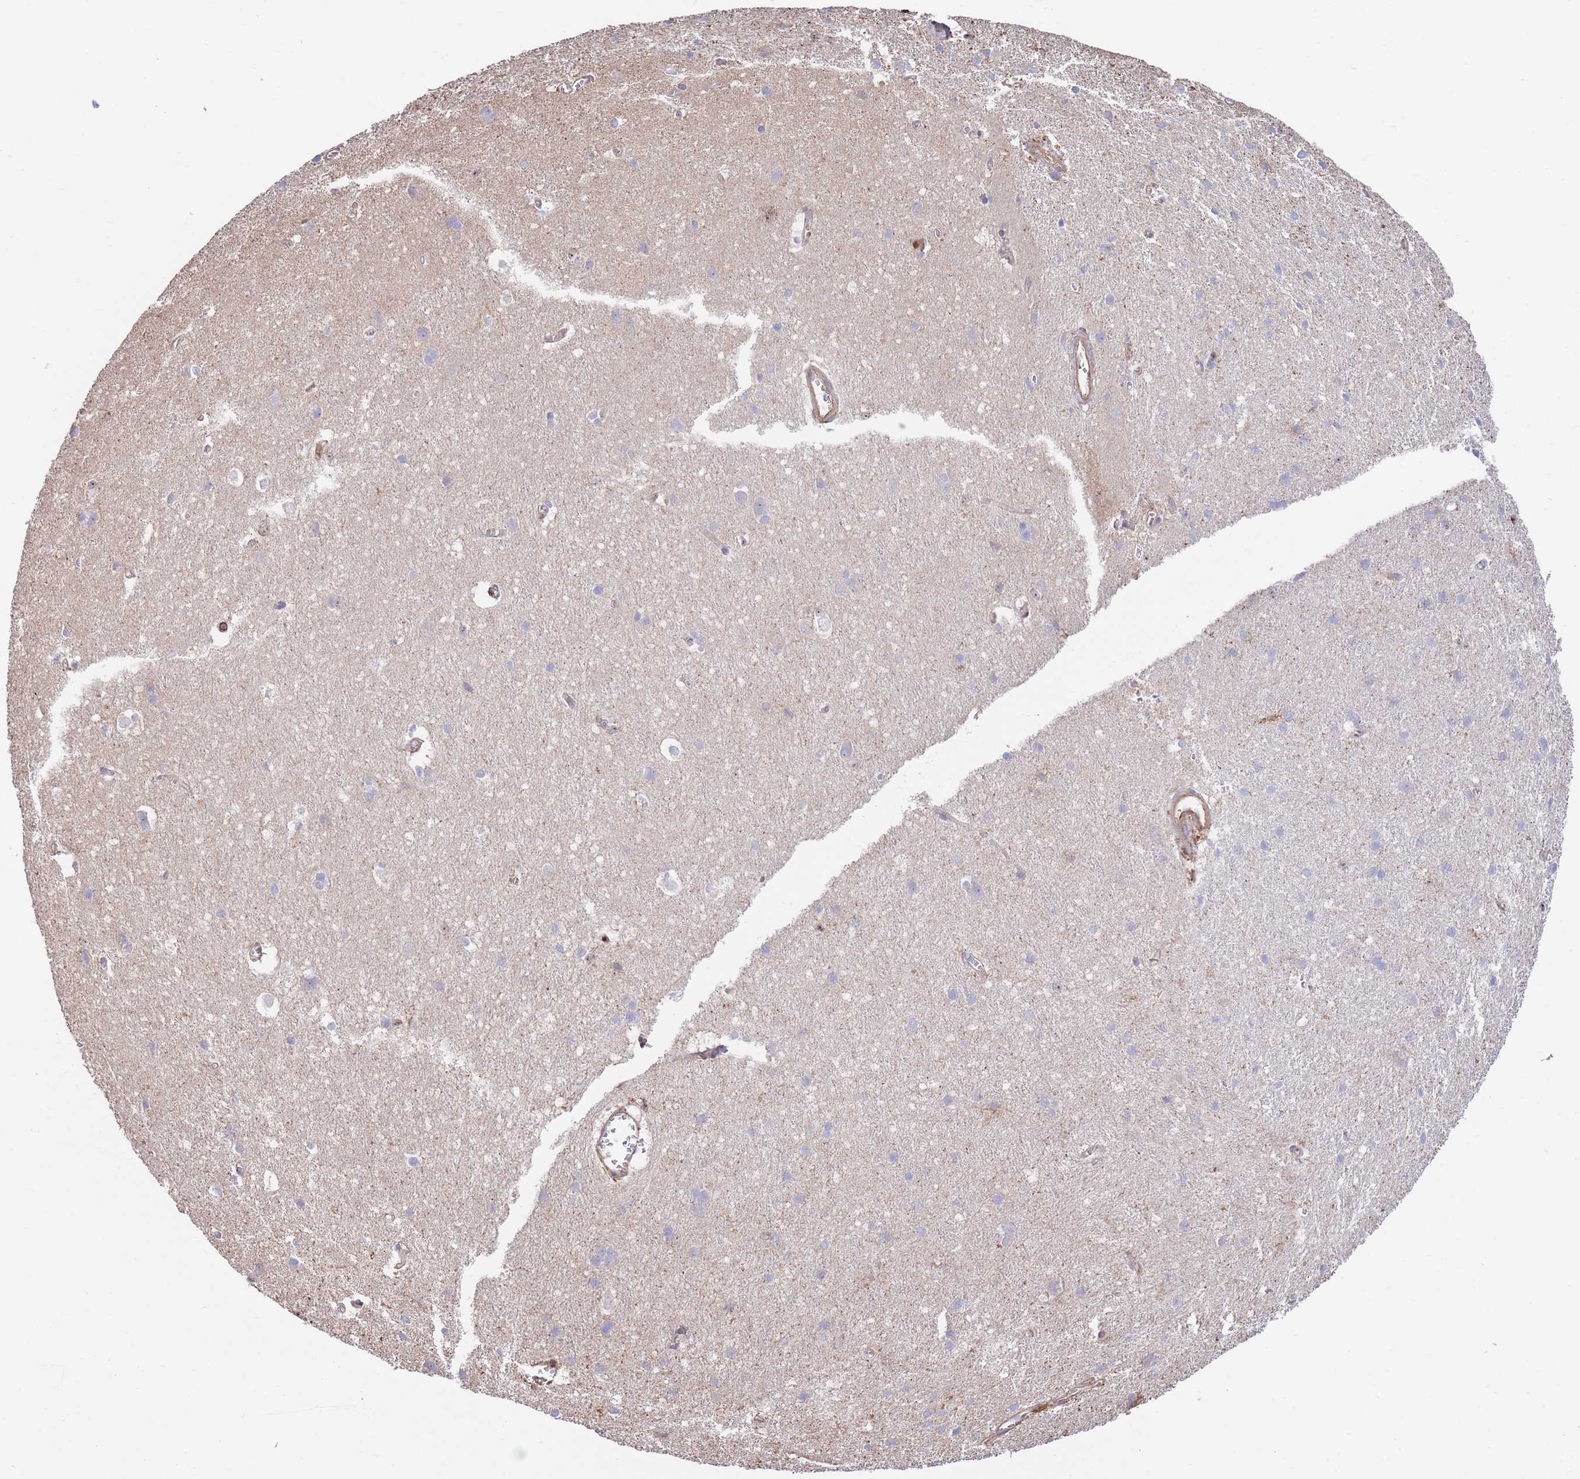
{"staining": {"intensity": "moderate", "quantity": ">75%", "location": "cytoplasmic/membranous"}, "tissue": "cerebral cortex", "cell_type": "Endothelial cells", "image_type": "normal", "snomed": [{"axis": "morphology", "description": "Normal tissue, NOS"}, {"axis": "topography", "description": "Cerebral cortex"}], "caption": "About >75% of endothelial cells in benign human cerebral cortex exhibit moderate cytoplasmic/membranous protein positivity as visualized by brown immunohistochemical staining.", "gene": "LRRN4CL", "patient": {"sex": "male", "age": 54}}